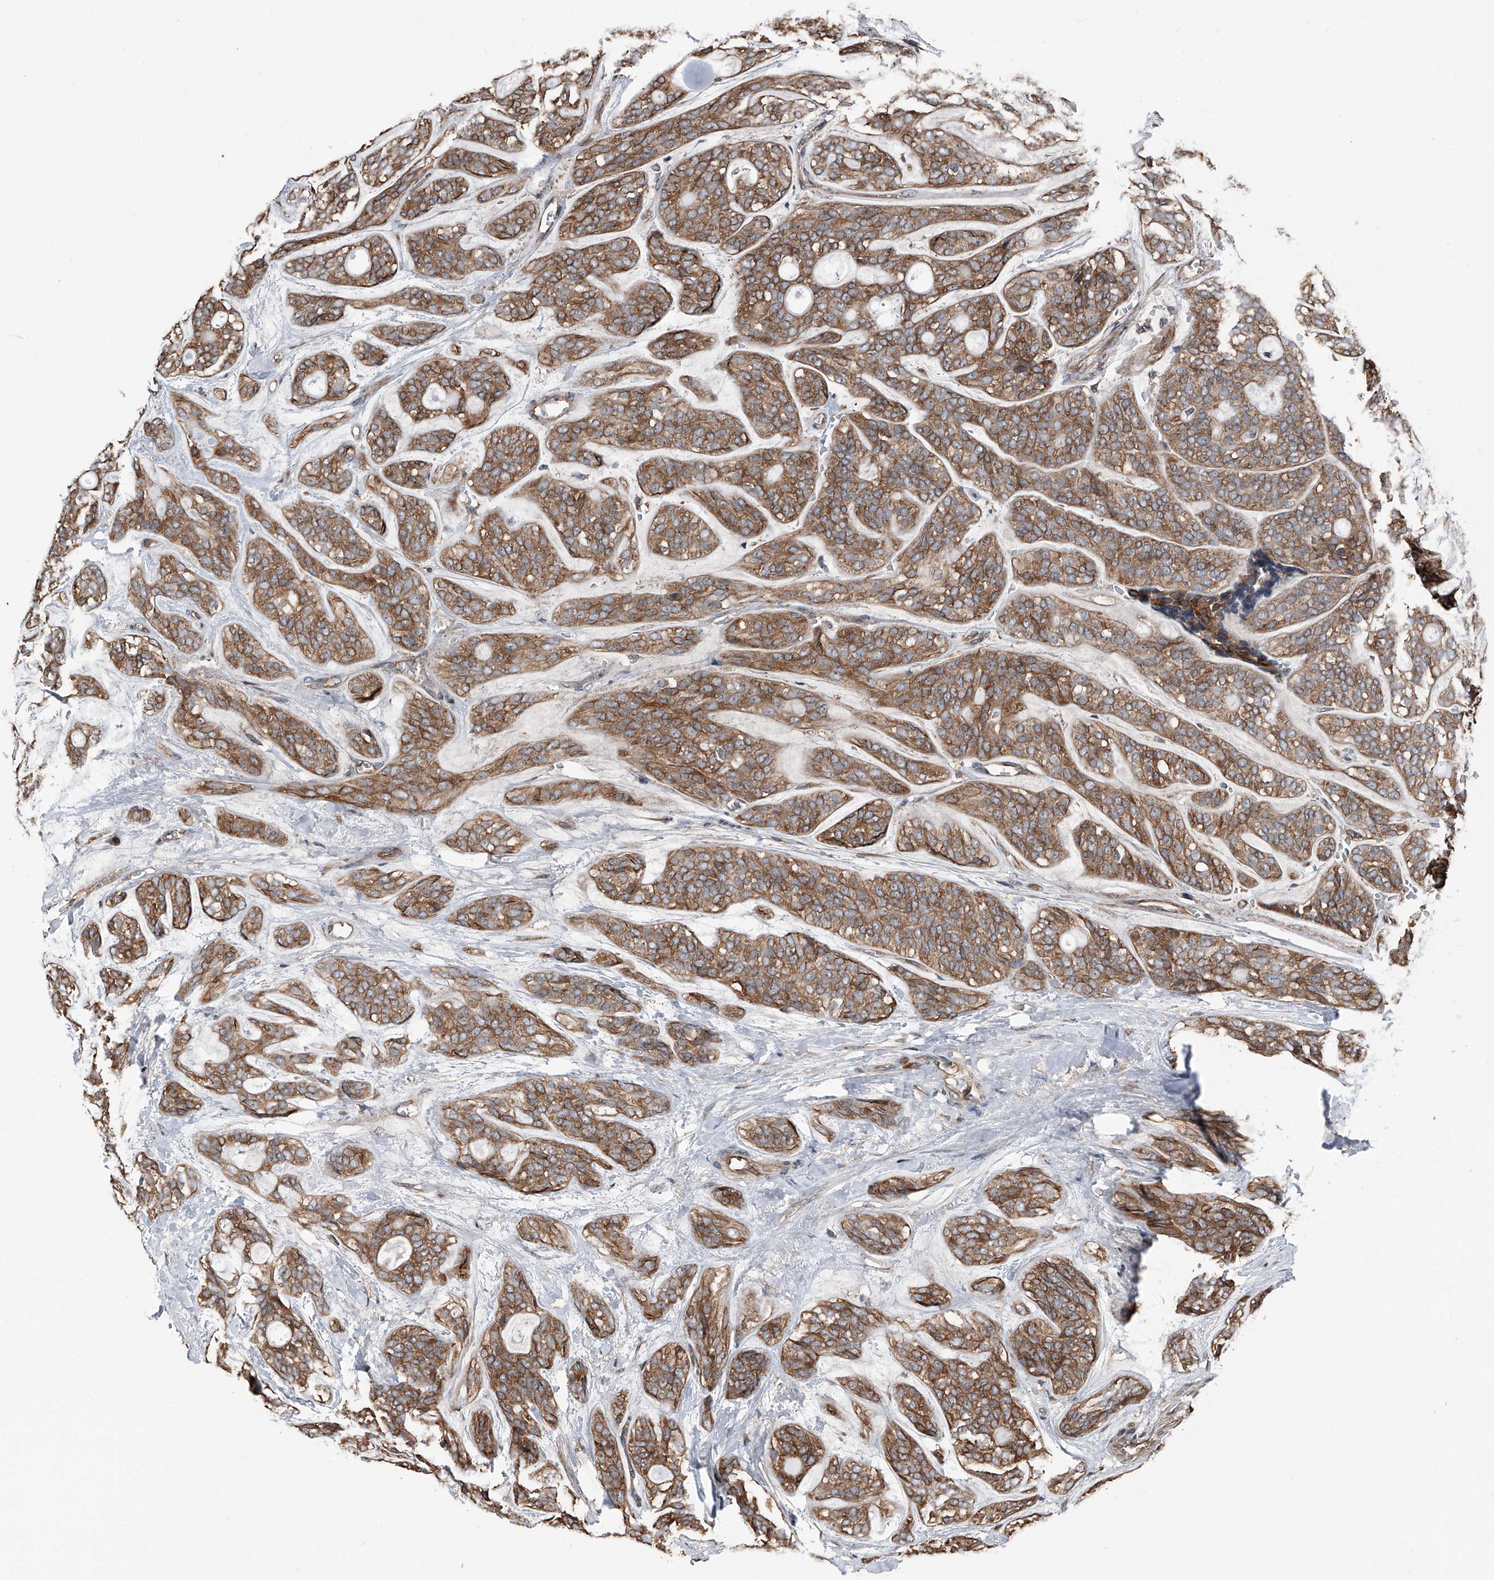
{"staining": {"intensity": "moderate", "quantity": ">75%", "location": "cytoplasmic/membranous"}, "tissue": "head and neck cancer", "cell_type": "Tumor cells", "image_type": "cancer", "snomed": [{"axis": "morphology", "description": "Adenocarcinoma, NOS"}, {"axis": "topography", "description": "Head-Neck"}], "caption": "IHC of head and neck cancer reveals medium levels of moderate cytoplasmic/membranous positivity in approximately >75% of tumor cells.", "gene": "KCNJ2", "patient": {"sex": "male", "age": 66}}